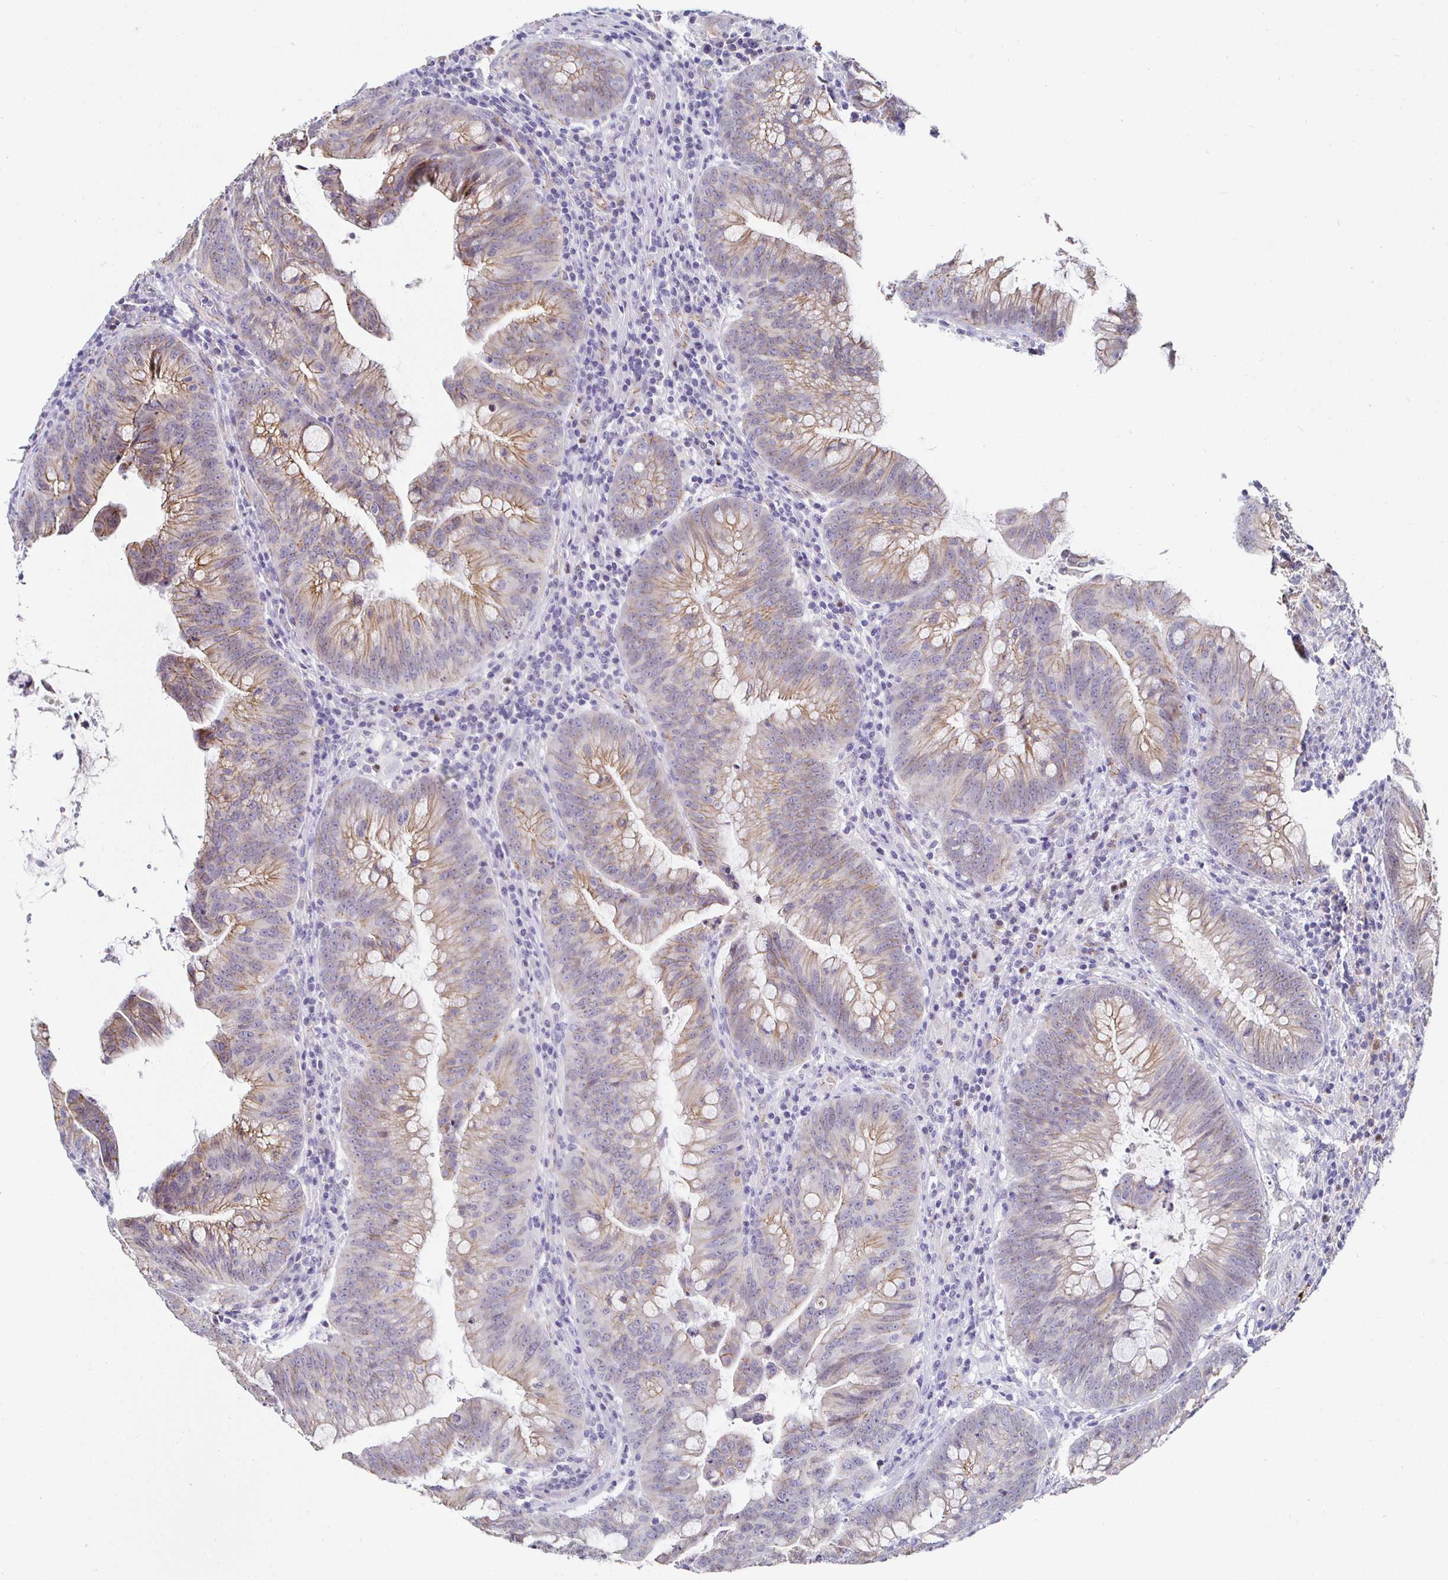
{"staining": {"intensity": "moderate", "quantity": "25%-75%", "location": "cytoplasmic/membranous"}, "tissue": "colorectal cancer", "cell_type": "Tumor cells", "image_type": "cancer", "snomed": [{"axis": "morphology", "description": "Adenocarcinoma, NOS"}, {"axis": "topography", "description": "Colon"}], "caption": "High-power microscopy captured an immunohistochemistry image of colorectal cancer, revealing moderate cytoplasmic/membranous positivity in approximately 25%-75% of tumor cells.", "gene": "PIWIL3", "patient": {"sex": "male", "age": 62}}